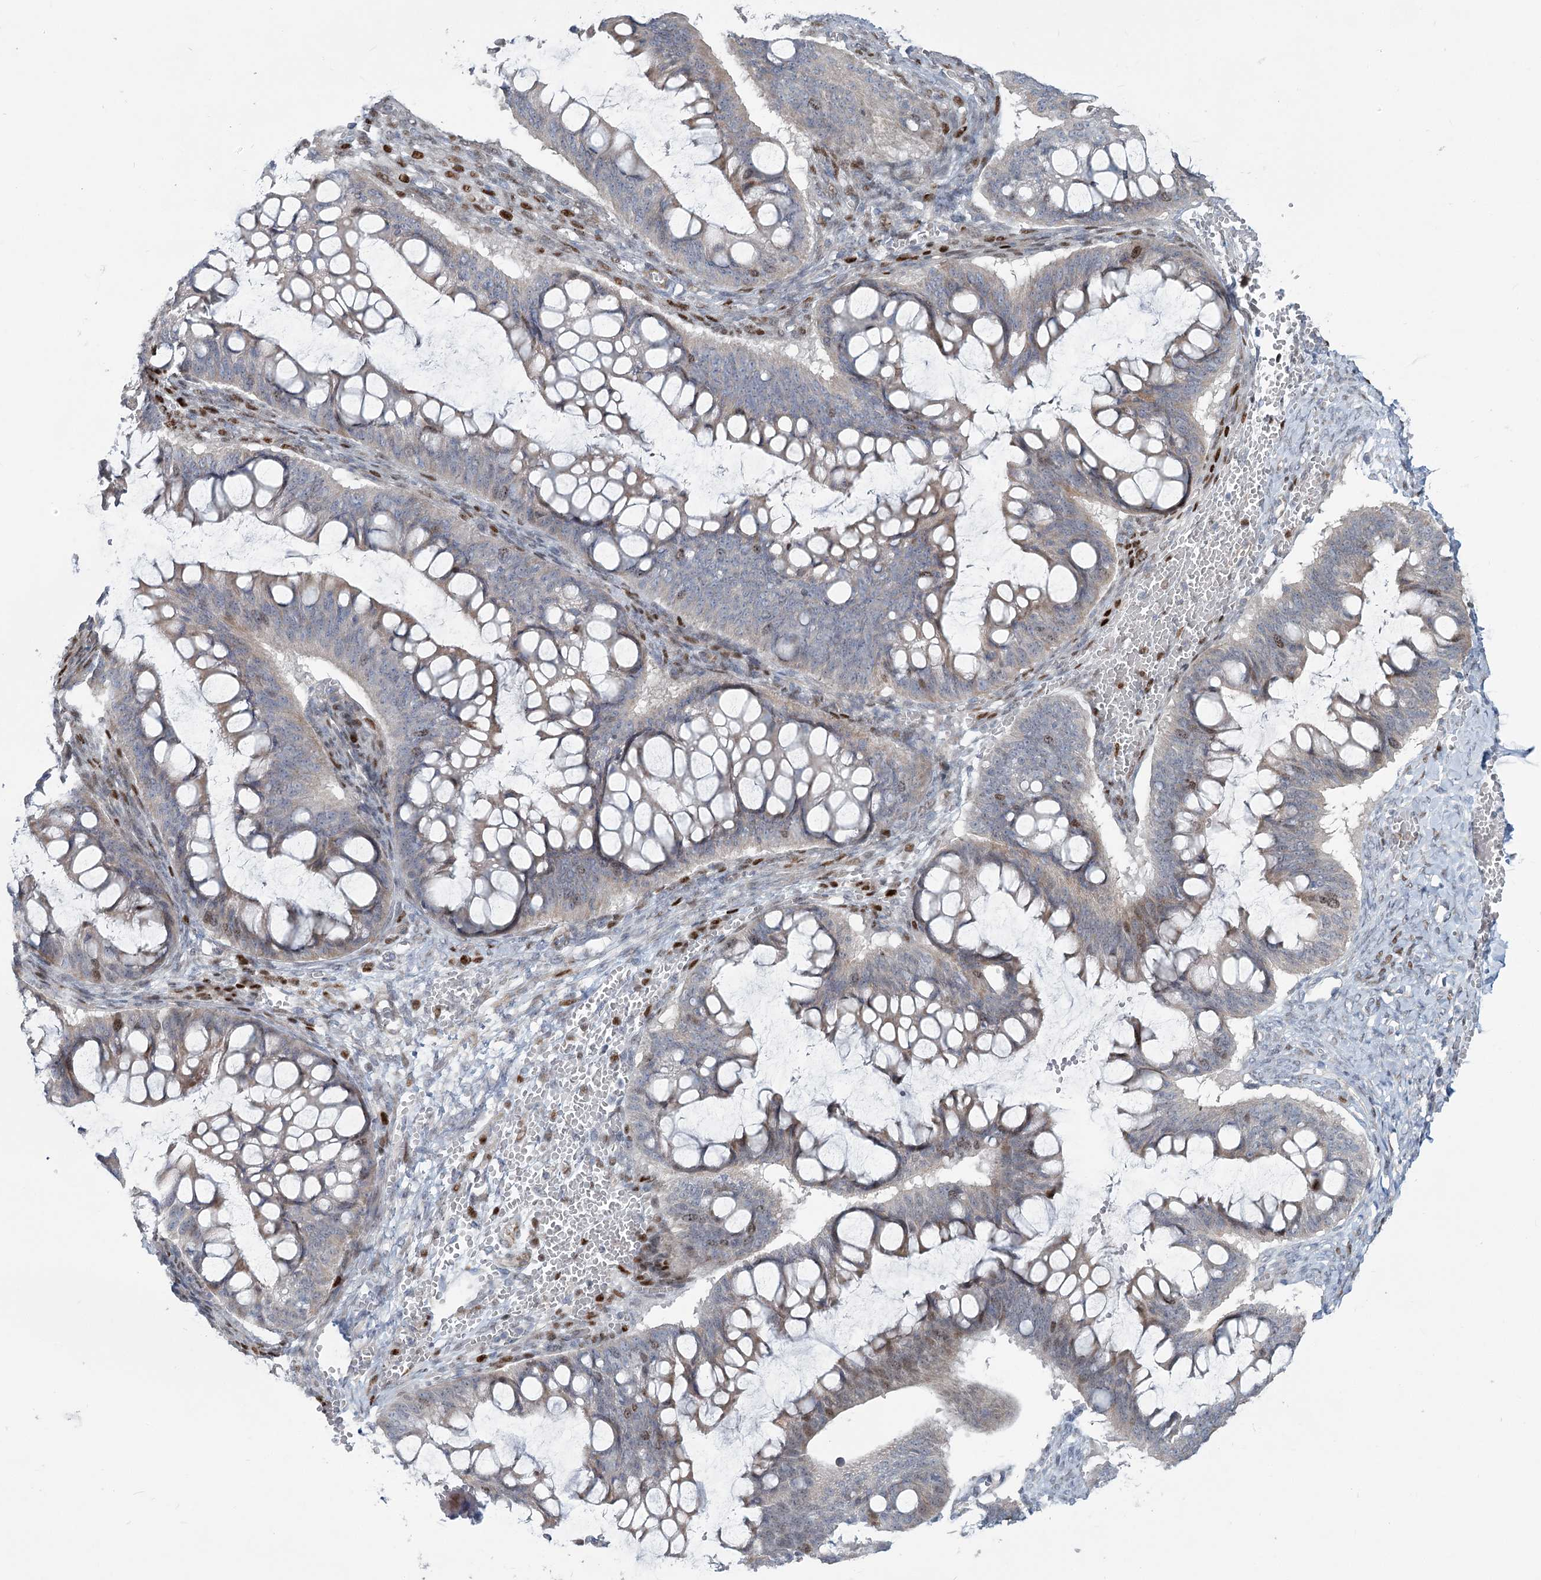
{"staining": {"intensity": "weak", "quantity": "<25%", "location": "nuclear"}, "tissue": "ovarian cancer", "cell_type": "Tumor cells", "image_type": "cancer", "snomed": [{"axis": "morphology", "description": "Cystadenocarcinoma, mucinous, NOS"}, {"axis": "topography", "description": "Ovary"}], "caption": "The immunohistochemistry (IHC) micrograph has no significant staining in tumor cells of mucinous cystadenocarcinoma (ovarian) tissue.", "gene": "ABITRAM", "patient": {"sex": "female", "age": 73}}